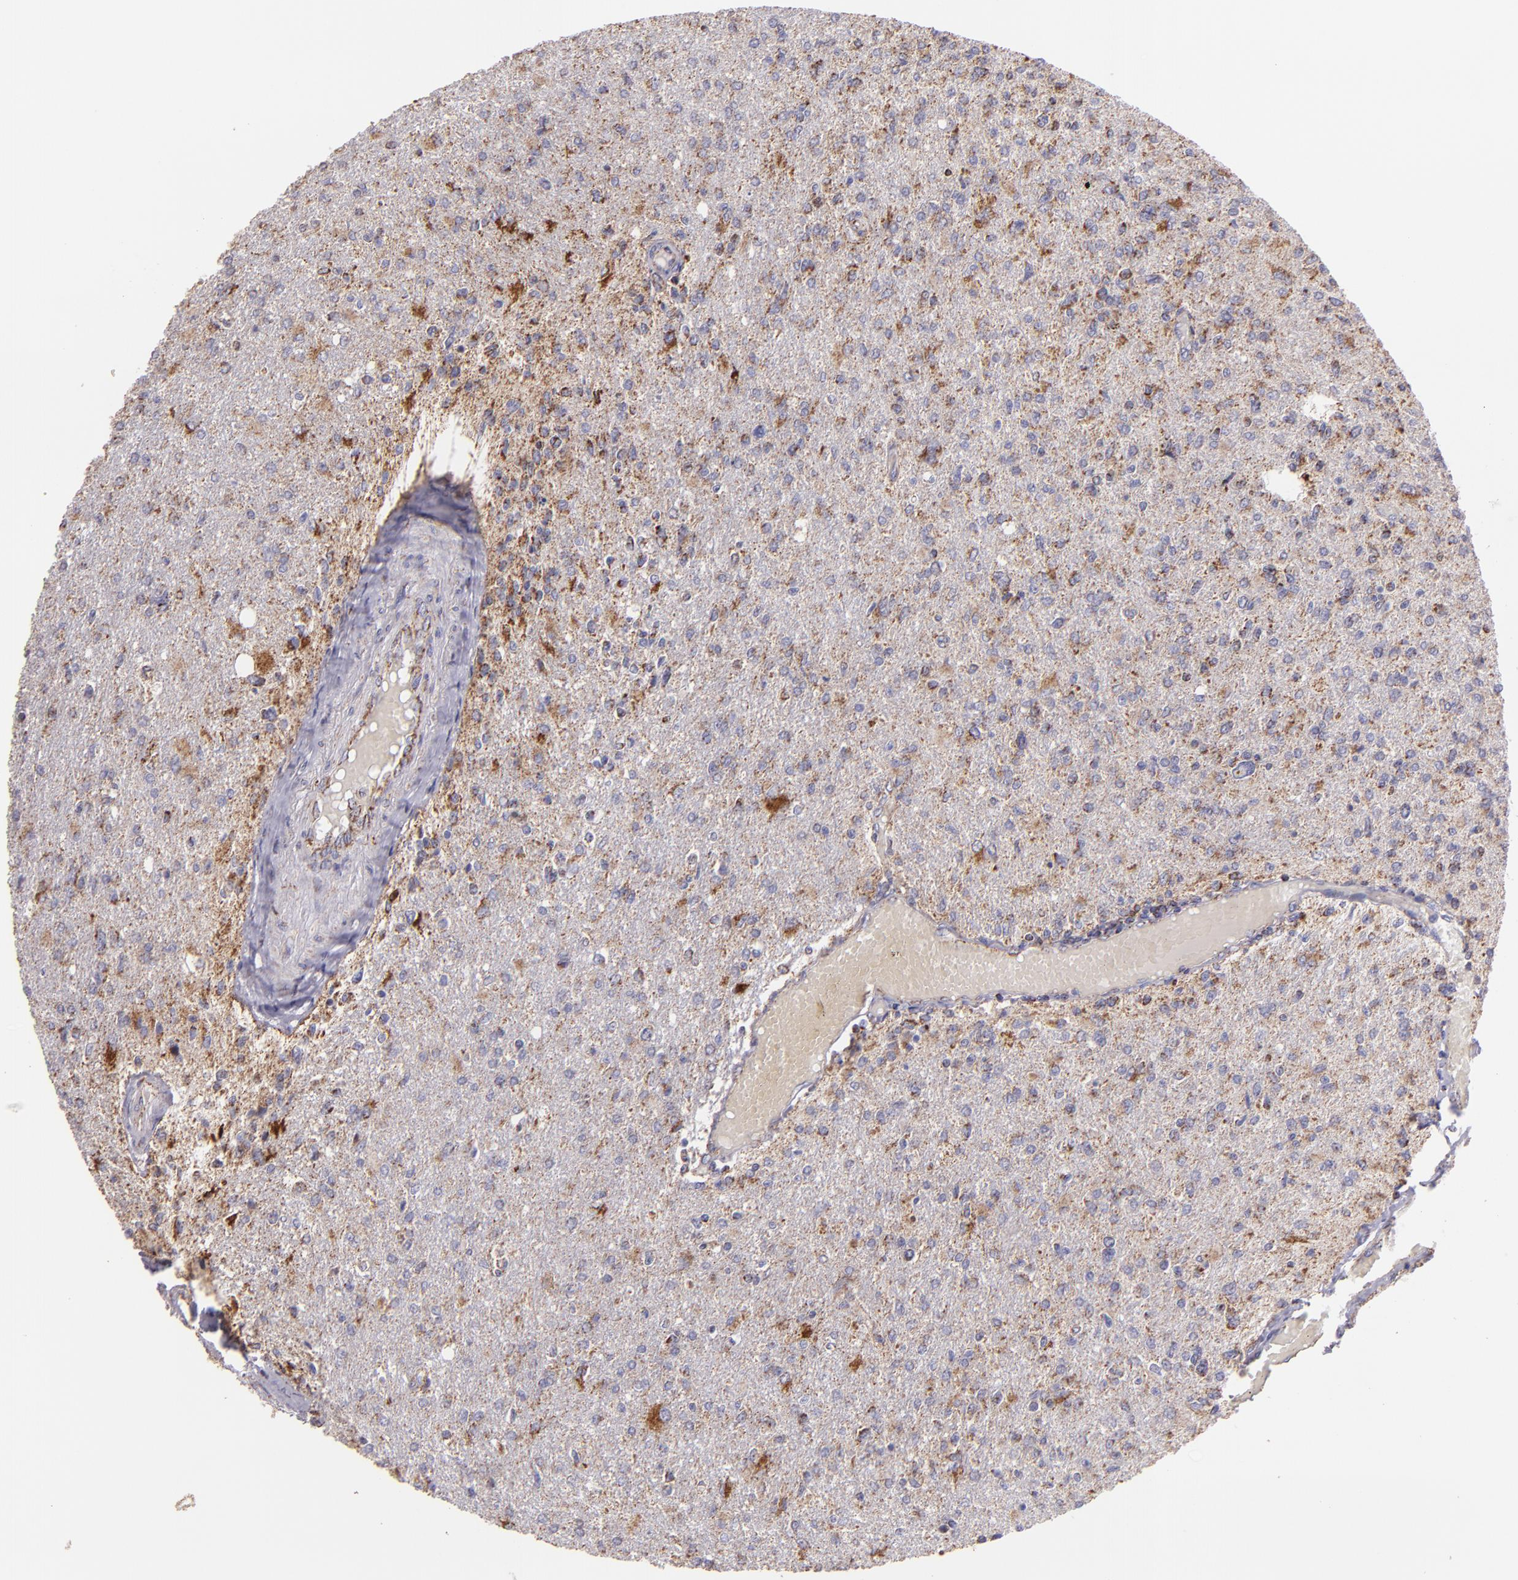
{"staining": {"intensity": "moderate", "quantity": ">75%", "location": "cytoplasmic/membranous"}, "tissue": "glioma", "cell_type": "Tumor cells", "image_type": "cancer", "snomed": [{"axis": "morphology", "description": "Glioma, malignant, High grade"}, {"axis": "topography", "description": "Cerebral cortex"}], "caption": "Immunohistochemistry (IHC) of human high-grade glioma (malignant) exhibits medium levels of moderate cytoplasmic/membranous expression in approximately >75% of tumor cells. (Stains: DAB in brown, nuclei in blue, Microscopy: brightfield microscopy at high magnification).", "gene": "HSPD1", "patient": {"sex": "male", "age": 76}}